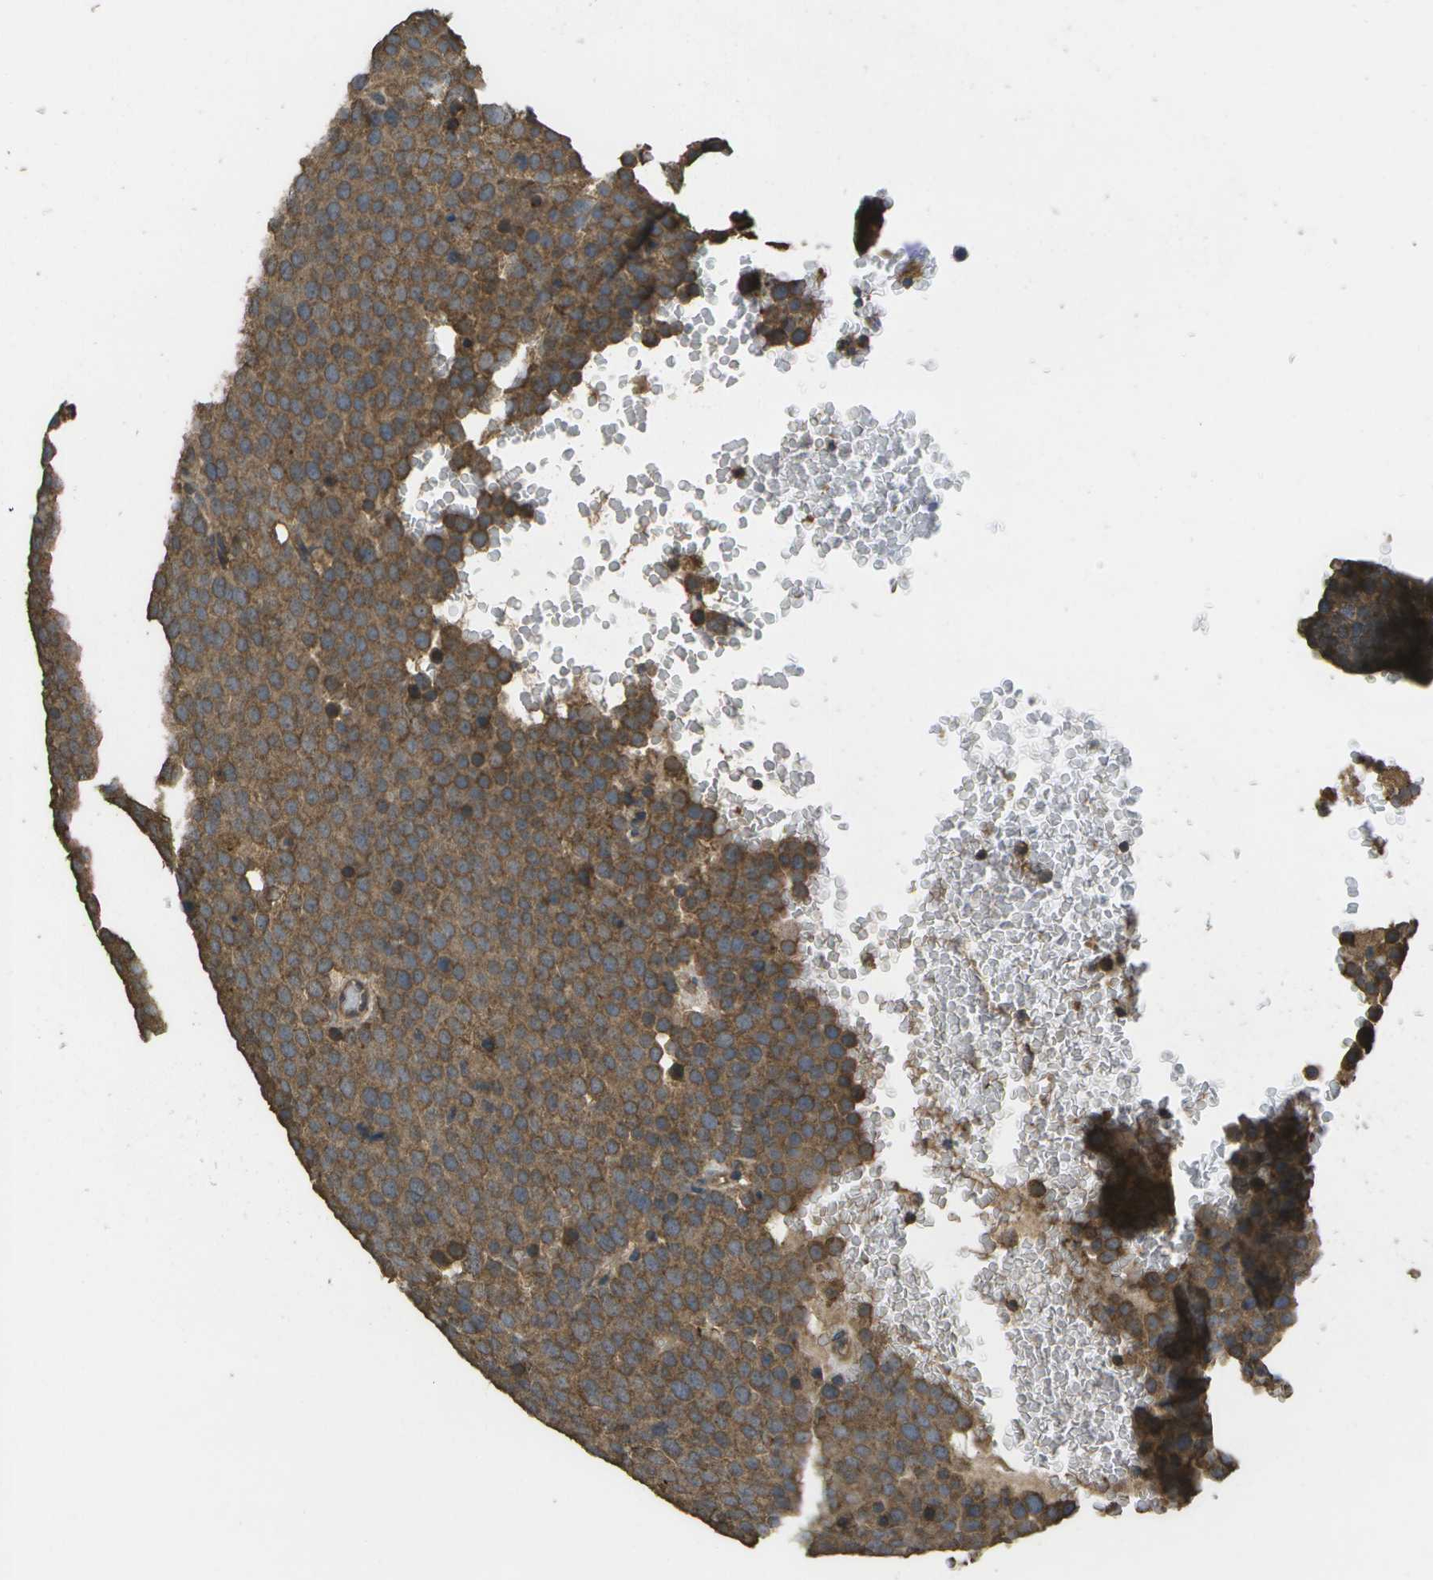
{"staining": {"intensity": "moderate", "quantity": ">75%", "location": "cytoplasmic/membranous"}, "tissue": "testis cancer", "cell_type": "Tumor cells", "image_type": "cancer", "snomed": [{"axis": "morphology", "description": "Seminoma, NOS"}, {"axis": "topography", "description": "Testis"}], "caption": "Immunohistochemistry photomicrograph of testis cancer (seminoma) stained for a protein (brown), which displays medium levels of moderate cytoplasmic/membranous positivity in about >75% of tumor cells.", "gene": "SACS", "patient": {"sex": "male", "age": 71}}